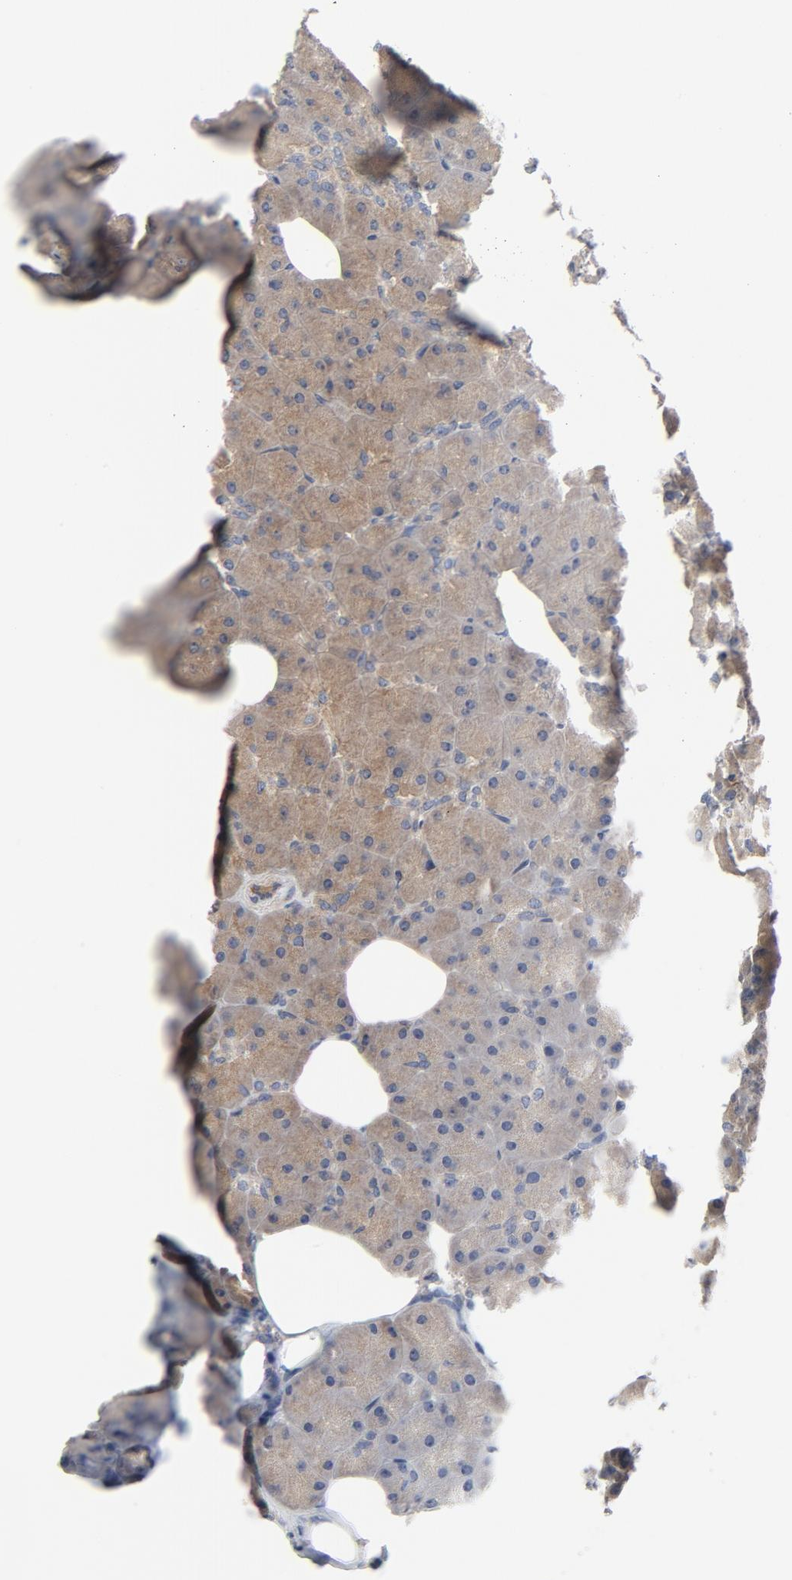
{"staining": {"intensity": "moderate", "quantity": ">75%", "location": "cytoplasmic/membranous"}, "tissue": "pancreas", "cell_type": "Exocrine glandular cells", "image_type": "normal", "snomed": [{"axis": "morphology", "description": "Normal tissue, NOS"}, {"axis": "topography", "description": "Pancreas"}], "caption": "An IHC micrograph of normal tissue is shown. Protein staining in brown labels moderate cytoplasmic/membranous positivity in pancreas within exocrine glandular cells.", "gene": "DYNLT3", "patient": {"sex": "male", "age": 66}}